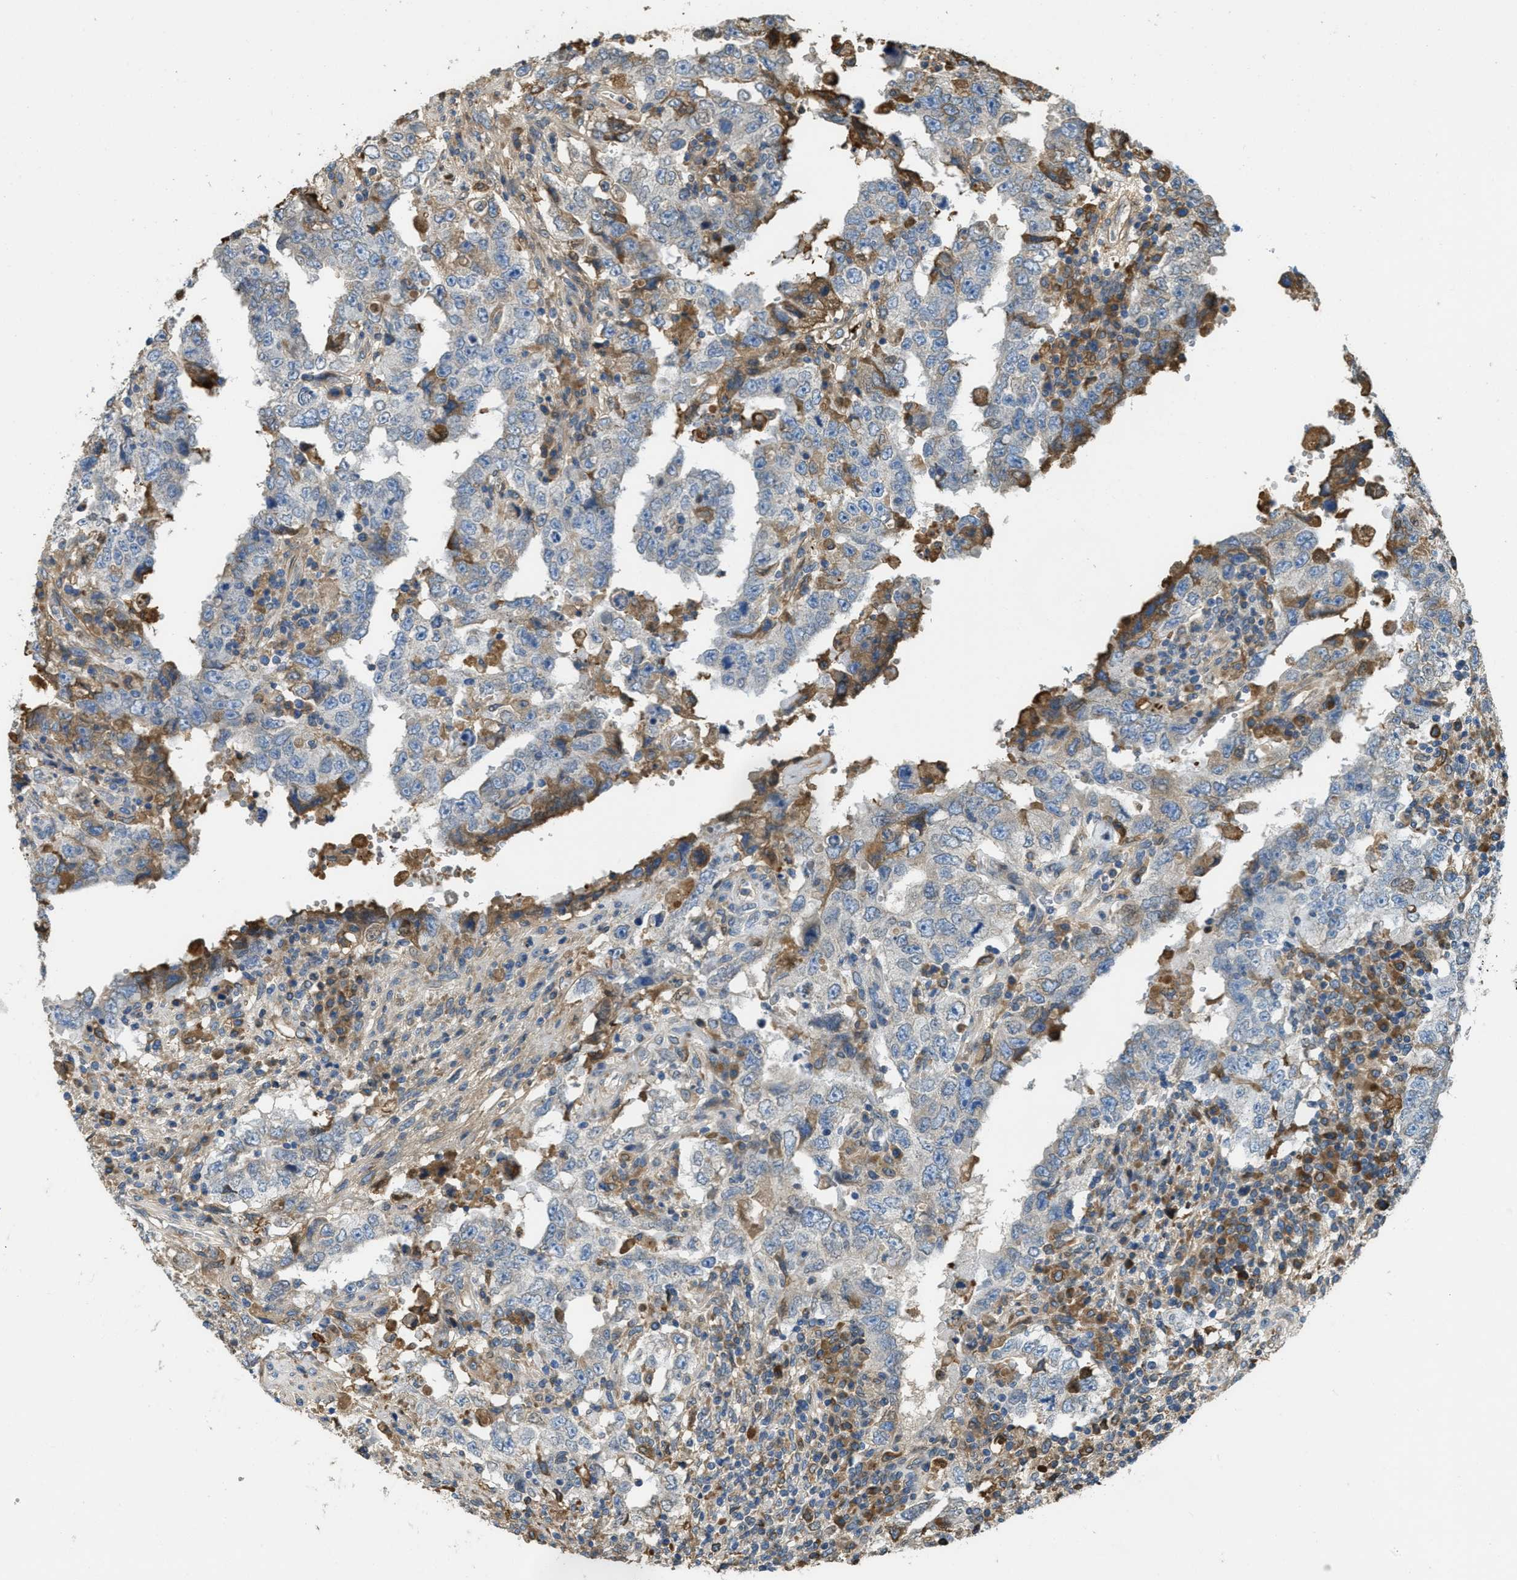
{"staining": {"intensity": "negative", "quantity": "none", "location": "none"}, "tissue": "testis cancer", "cell_type": "Tumor cells", "image_type": "cancer", "snomed": [{"axis": "morphology", "description": "Carcinoma, Embryonal, NOS"}, {"axis": "topography", "description": "Testis"}], "caption": "This histopathology image is of testis embryonal carcinoma stained with immunohistochemistry to label a protein in brown with the nuclei are counter-stained blue. There is no expression in tumor cells. (DAB immunohistochemistry (IHC), high magnification).", "gene": "MPDU1", "patient": {"sex": "male", "age": 26}}